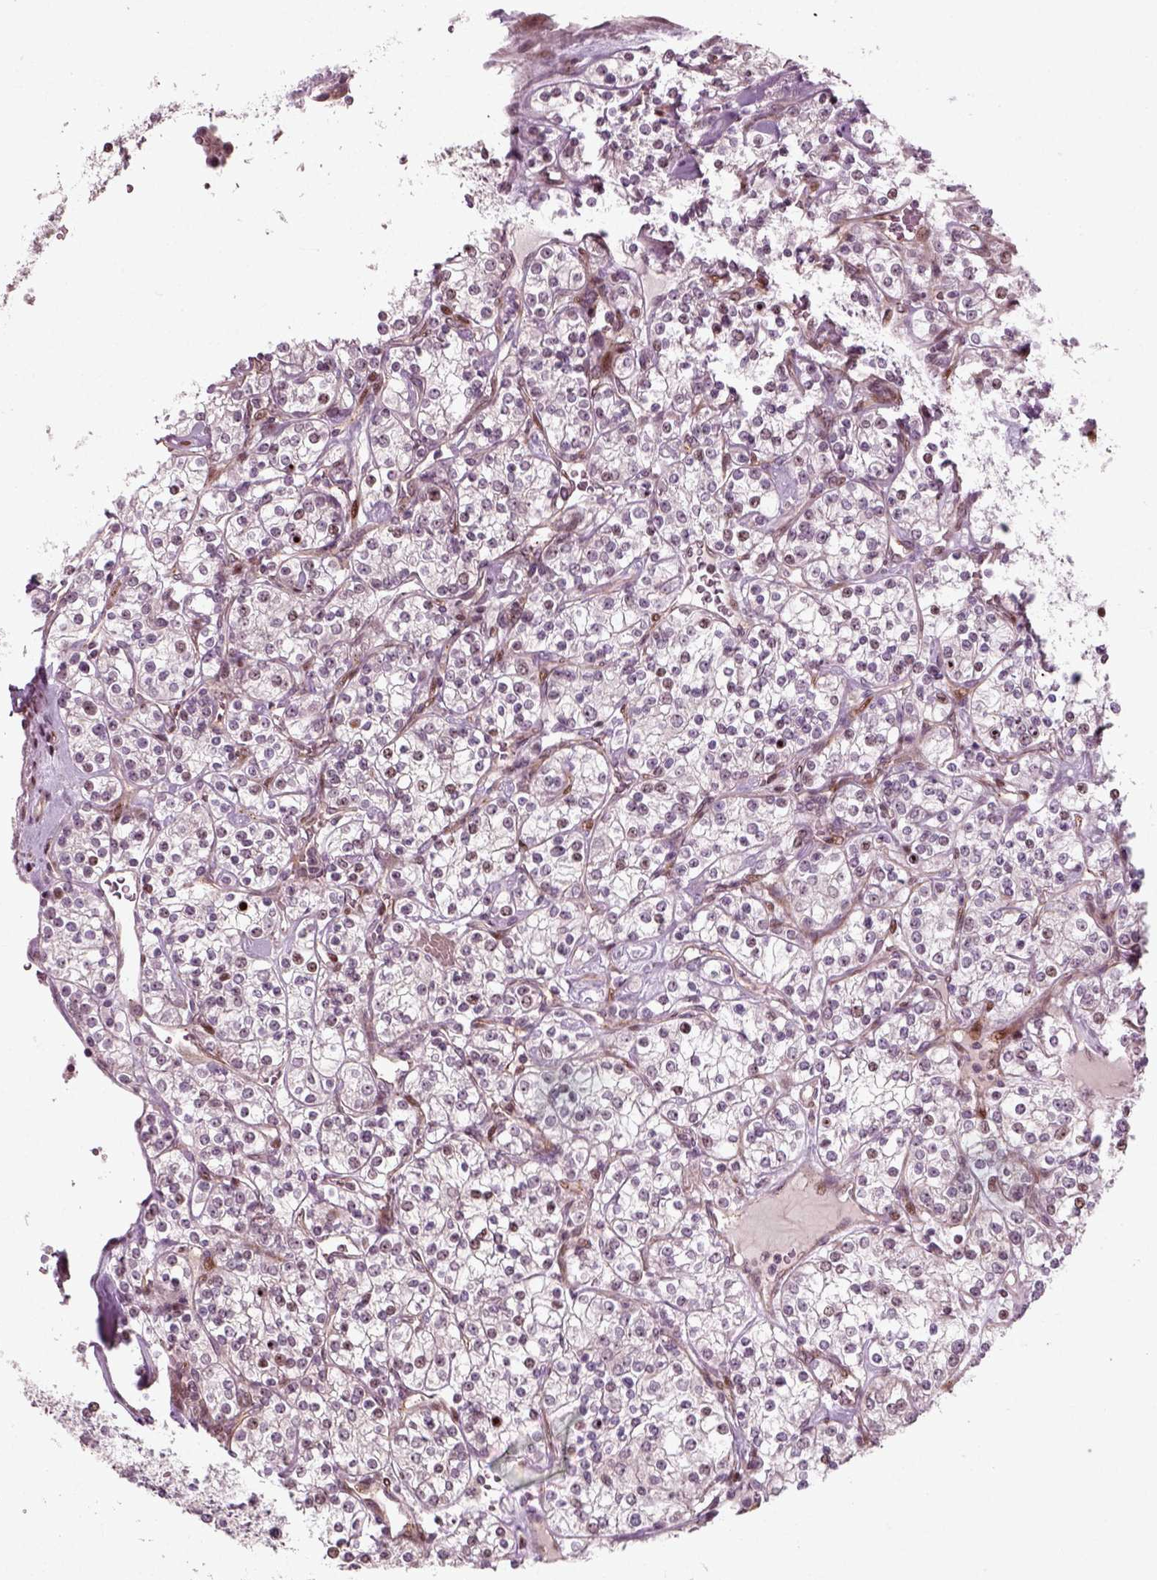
{"staining": {"intensity": "moderate", "quantity": "<25%", "location": "nuclear"}, "tissue": "renal cancer", "cell_type": "Tumor cells", "image_type": "cancer", "snomed": [{"axis": "morphology", "description": "Adenocarcinoma, NOS"}, {"axis": "topography", "description": "Kidney"}], "caption": "This image displays immunohistochemistry (IHC) staining of renal cancer, with low moderate nuclear positivity in about <25% of tumor cells.", "gene": "CDC14A", "patient": {"sex": "male", "age": 77}}